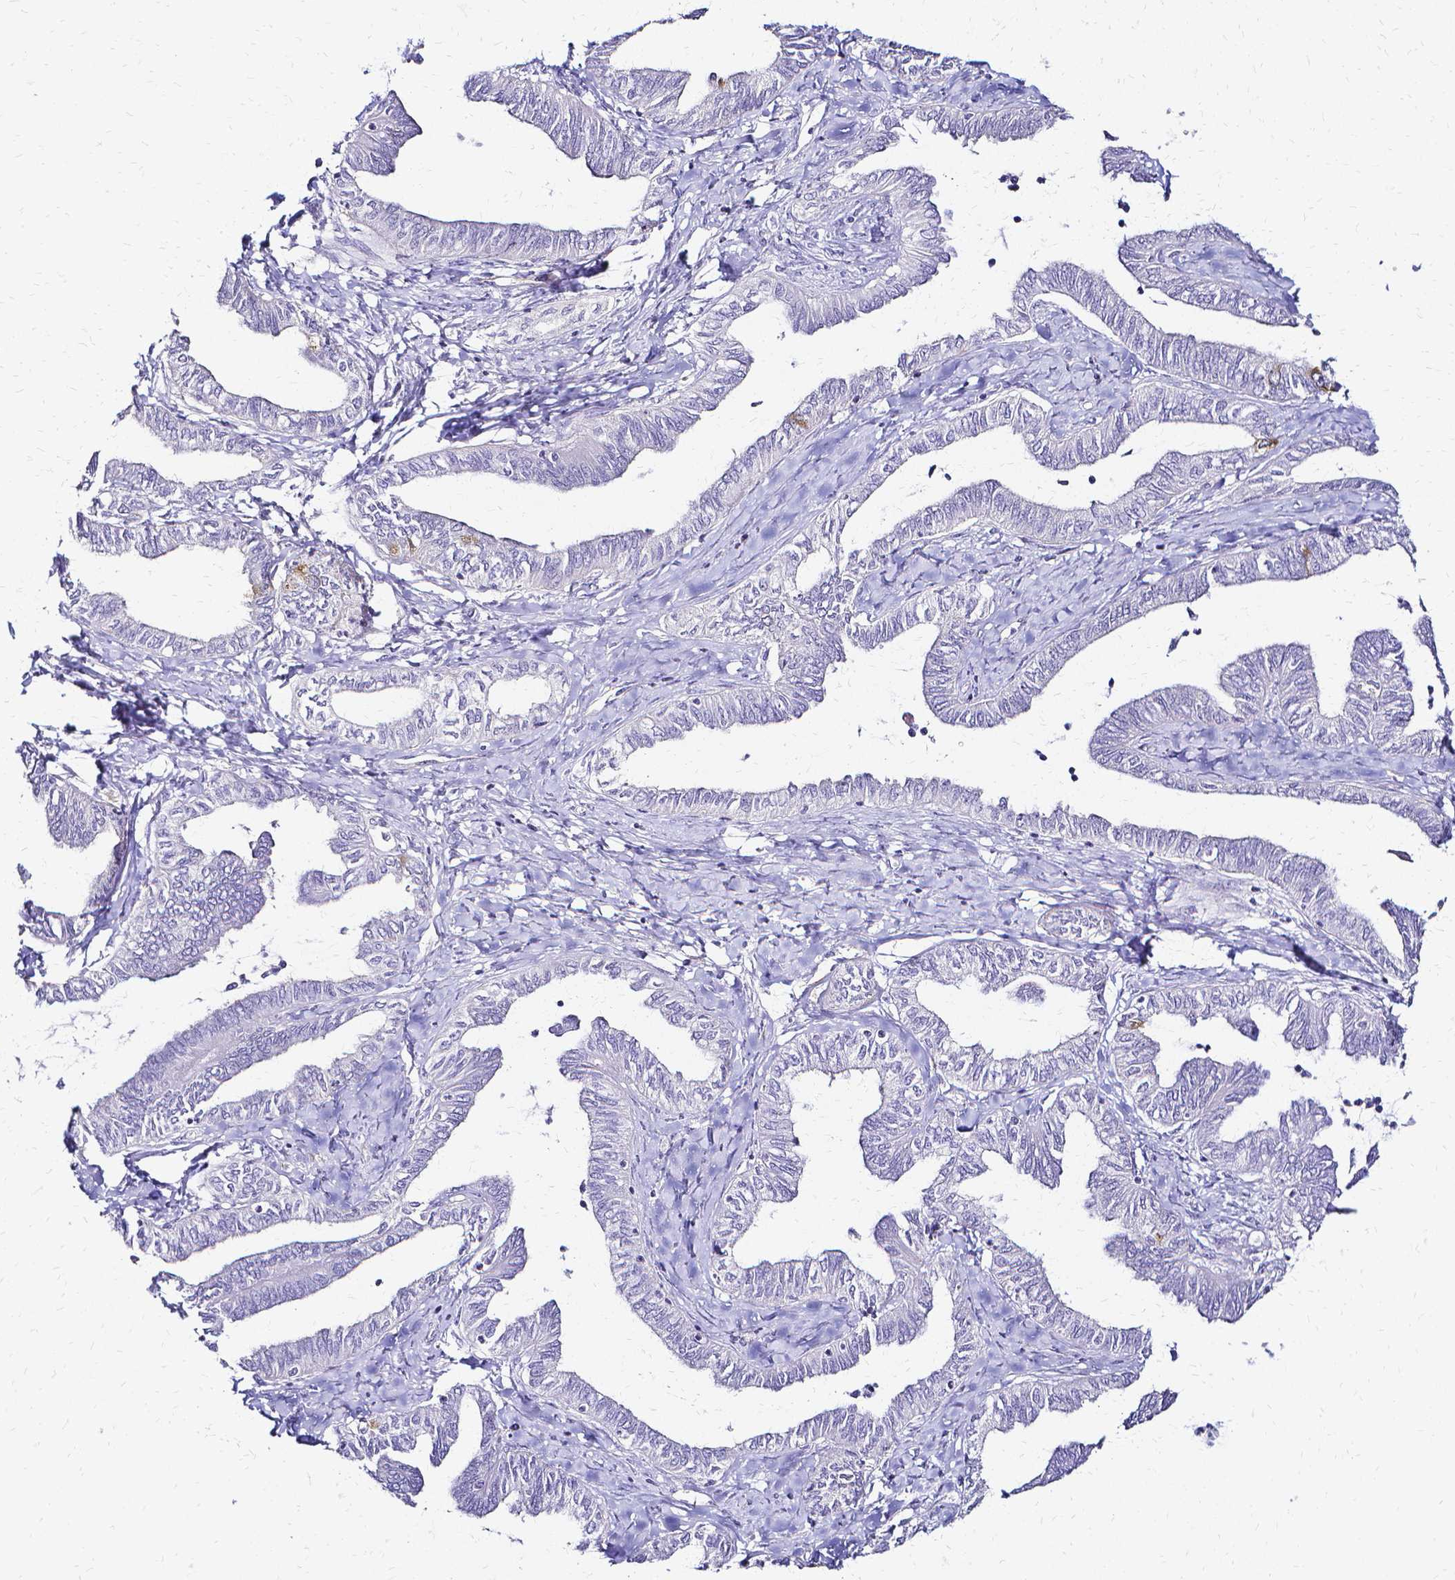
{"staining": {"intensity": "negative", "quantity": "none", "location": "none"}, "tissue": "ovarian cancer", "cell_type": "Tumor cells", "image_type": "cancer", "snomed": [{"axis": "morphology", "description": "Carcinoma, endometroid"}, {"axis": "topography", "description": "Ovary"}], "caption": "A histopathology image of human endometroid carcinoma (ovarian) is negative for staining in tumor cells.", "gene": "CCNB1", "patient": {"sex": "female", "age": 70}}